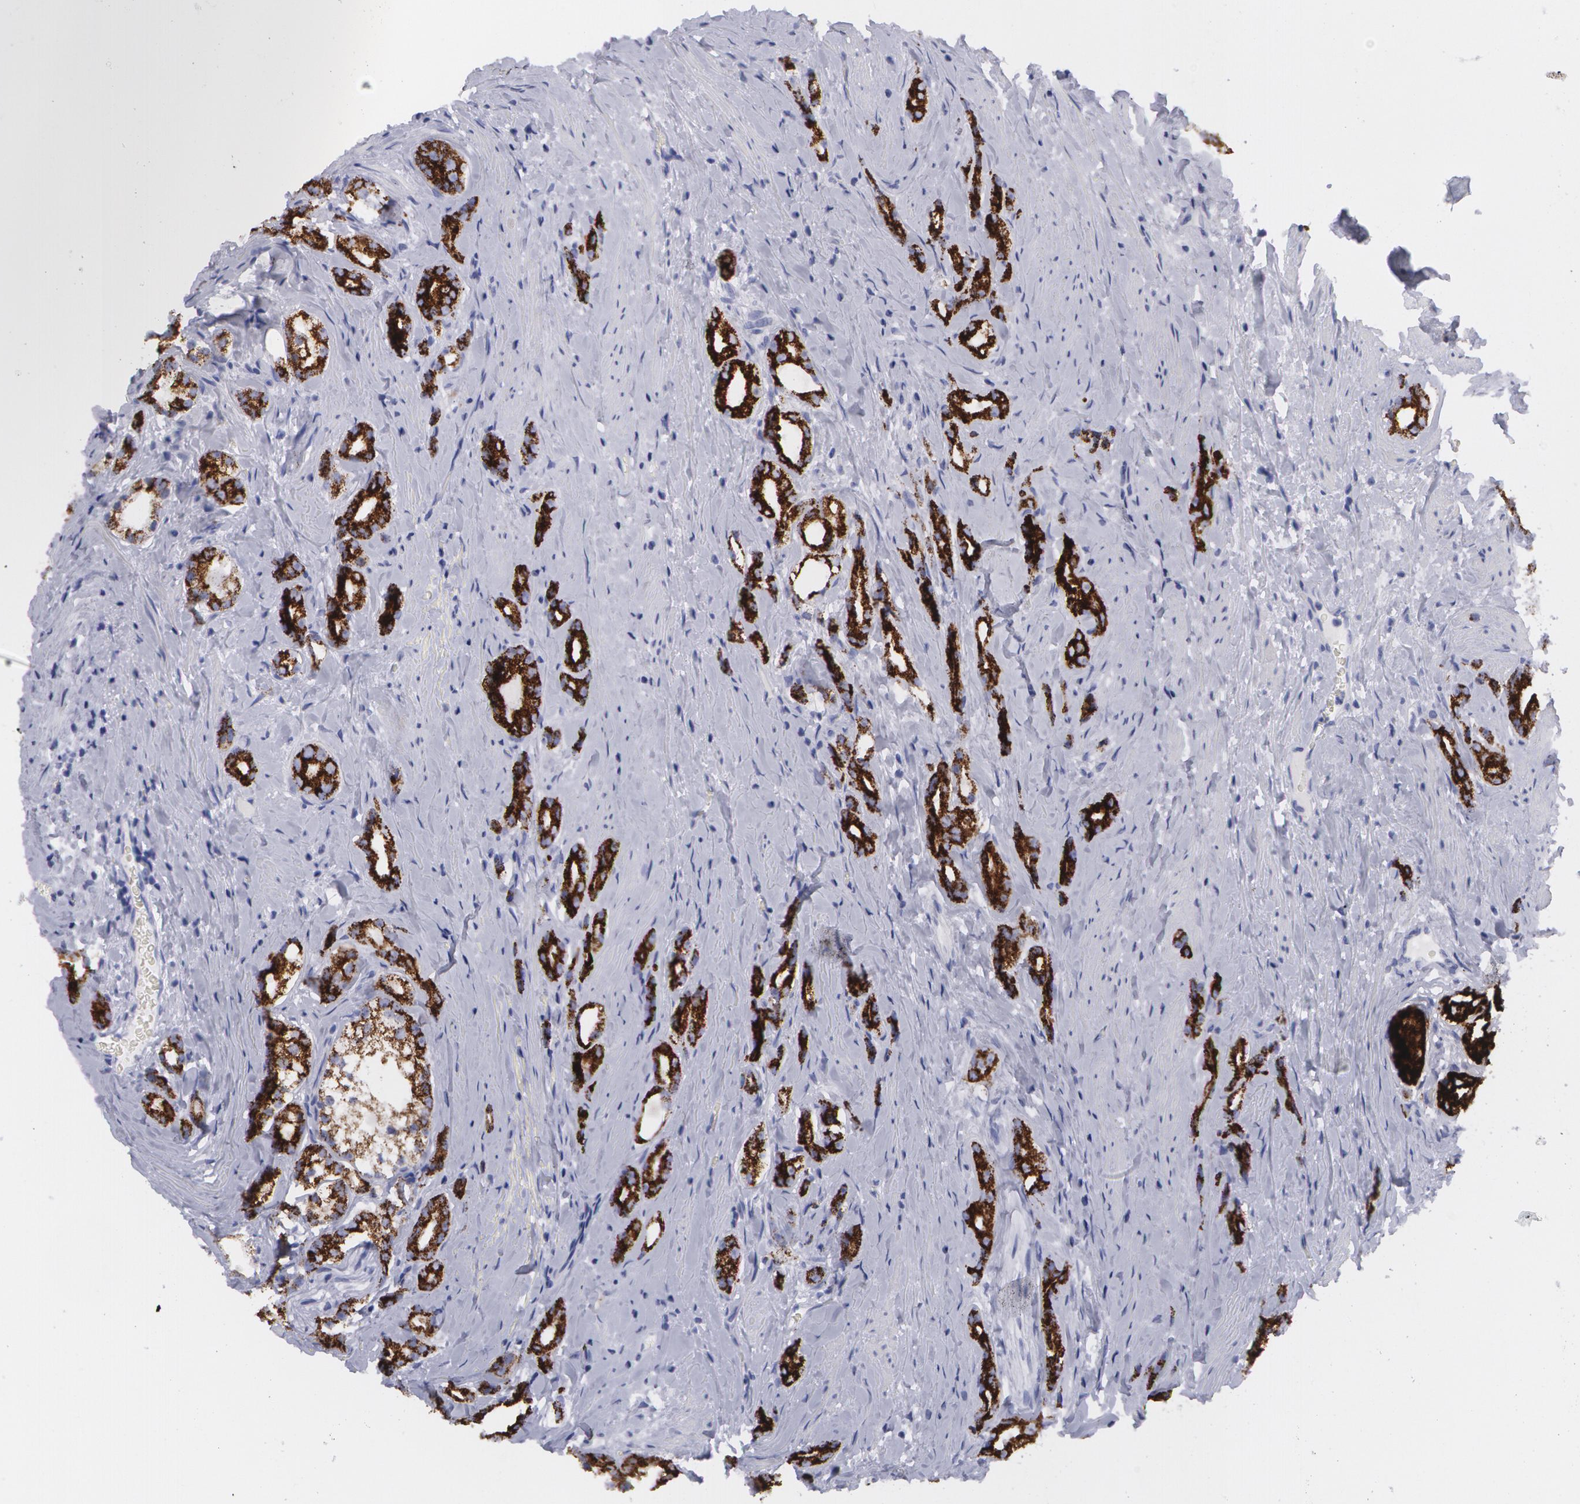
{"staining": {"intensity": "strong", "quantity": ">75%", "location": "cytoplasmic/membranous"}, "tissue": "prostate cancer", "cell_type": "Tumor cells", "image_type": "cancer", "snomed": [{"axis": "morphology", "description": "Adenocarcinoma, Medium grade"}, {"axis": "topography", "description": "Prostate"}], "caption": "Strong cytoplasmic/membranous protein positivity is appreciated in about >75% of tumor cells in prostate cancer.", "gene": "AMACR", "patient": {"sex": "male", "age": 59}}